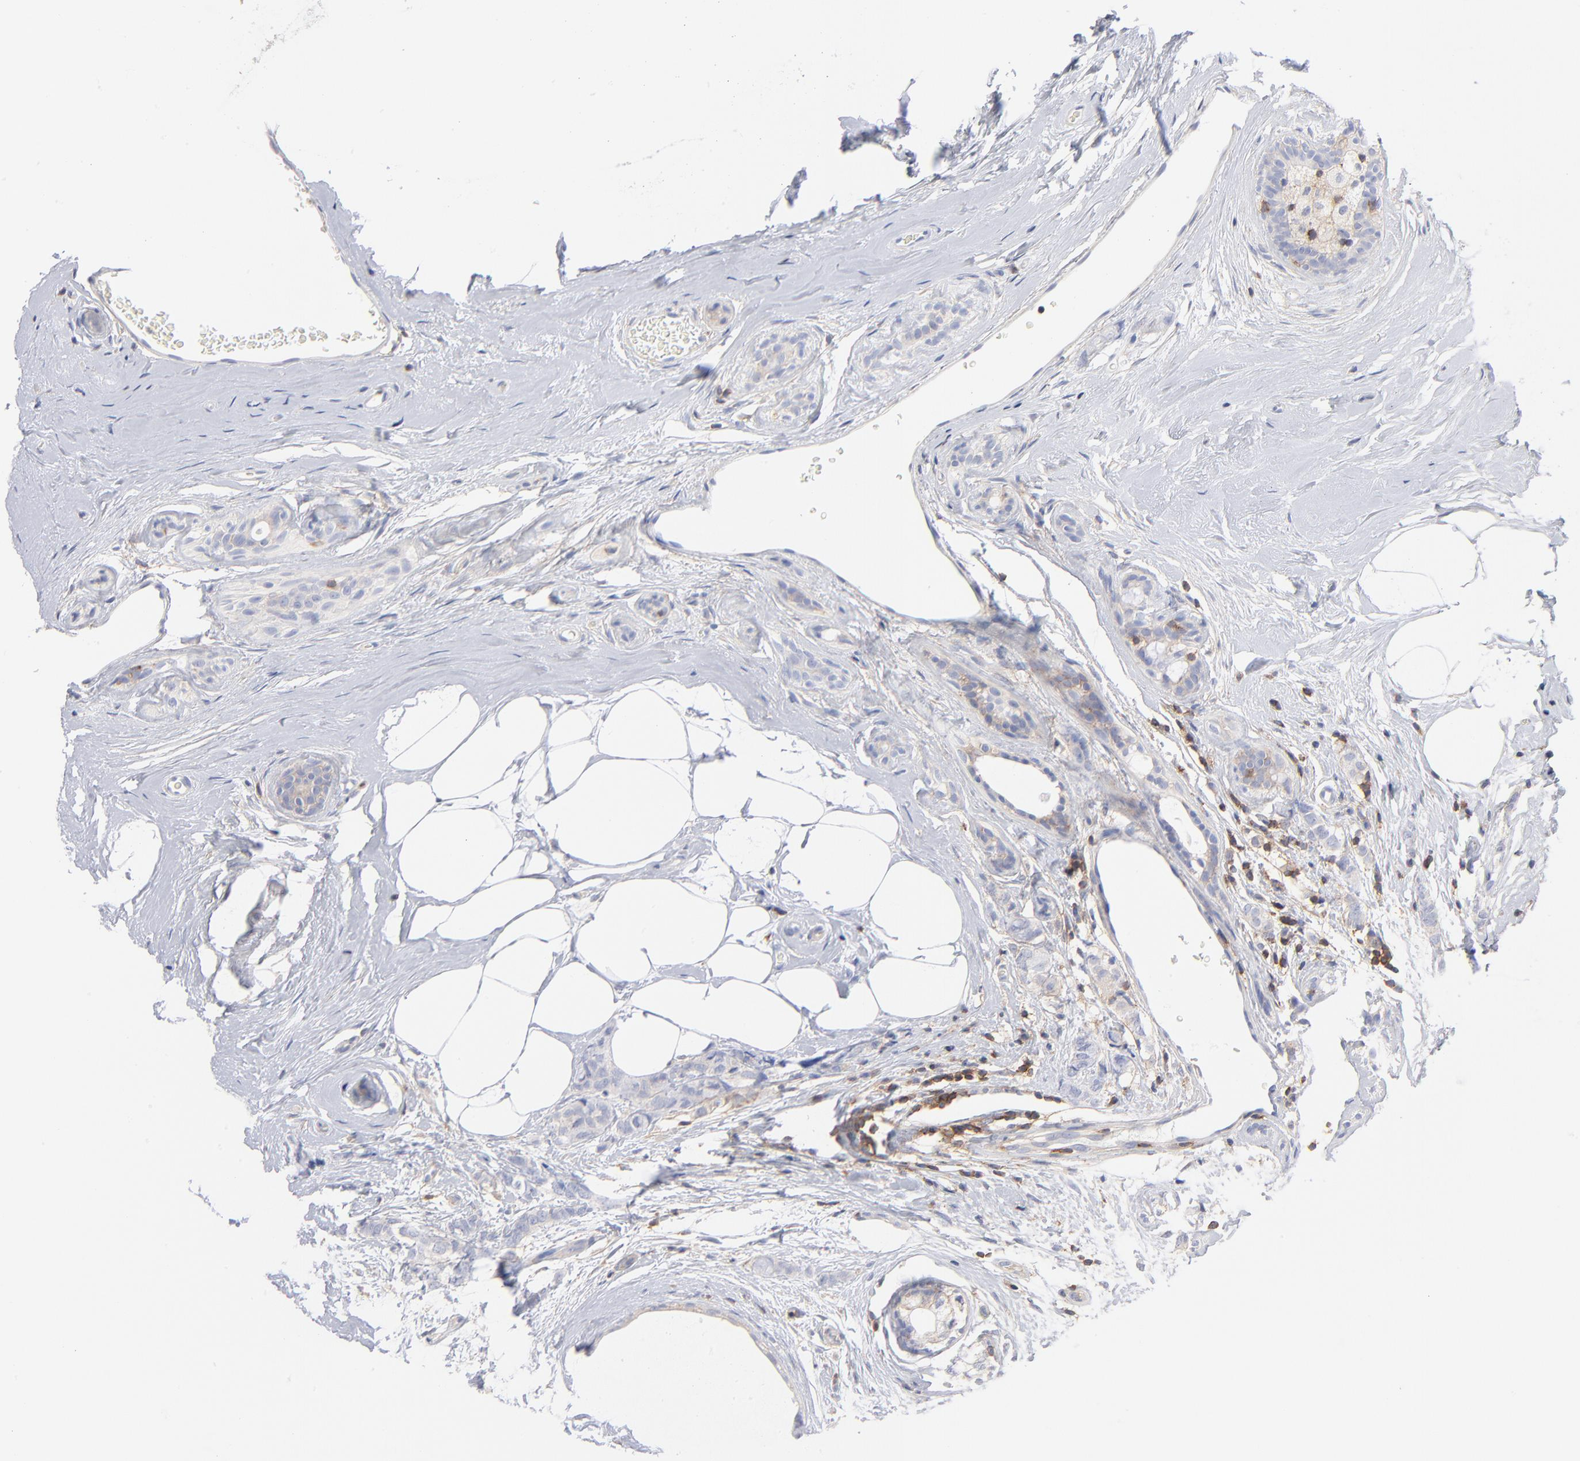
{"staining": {"intensity": "negative", "quantity": "none", "location": "none"}, "tissue": "breast cancer", "cell_type": "Tumor cells", "image_type": "cancer", "snomed": [{"axis": "morphology", "description": "Lobular carcinoma"}, {"axis": "topography", "description": "Breast"}], "caption": "A micrograph of breast cancer stained for a protein reveals no brown staining in tumor cells.", "gene": "SEPTIN6", "patient": {"sex": "female", "age": 60}}